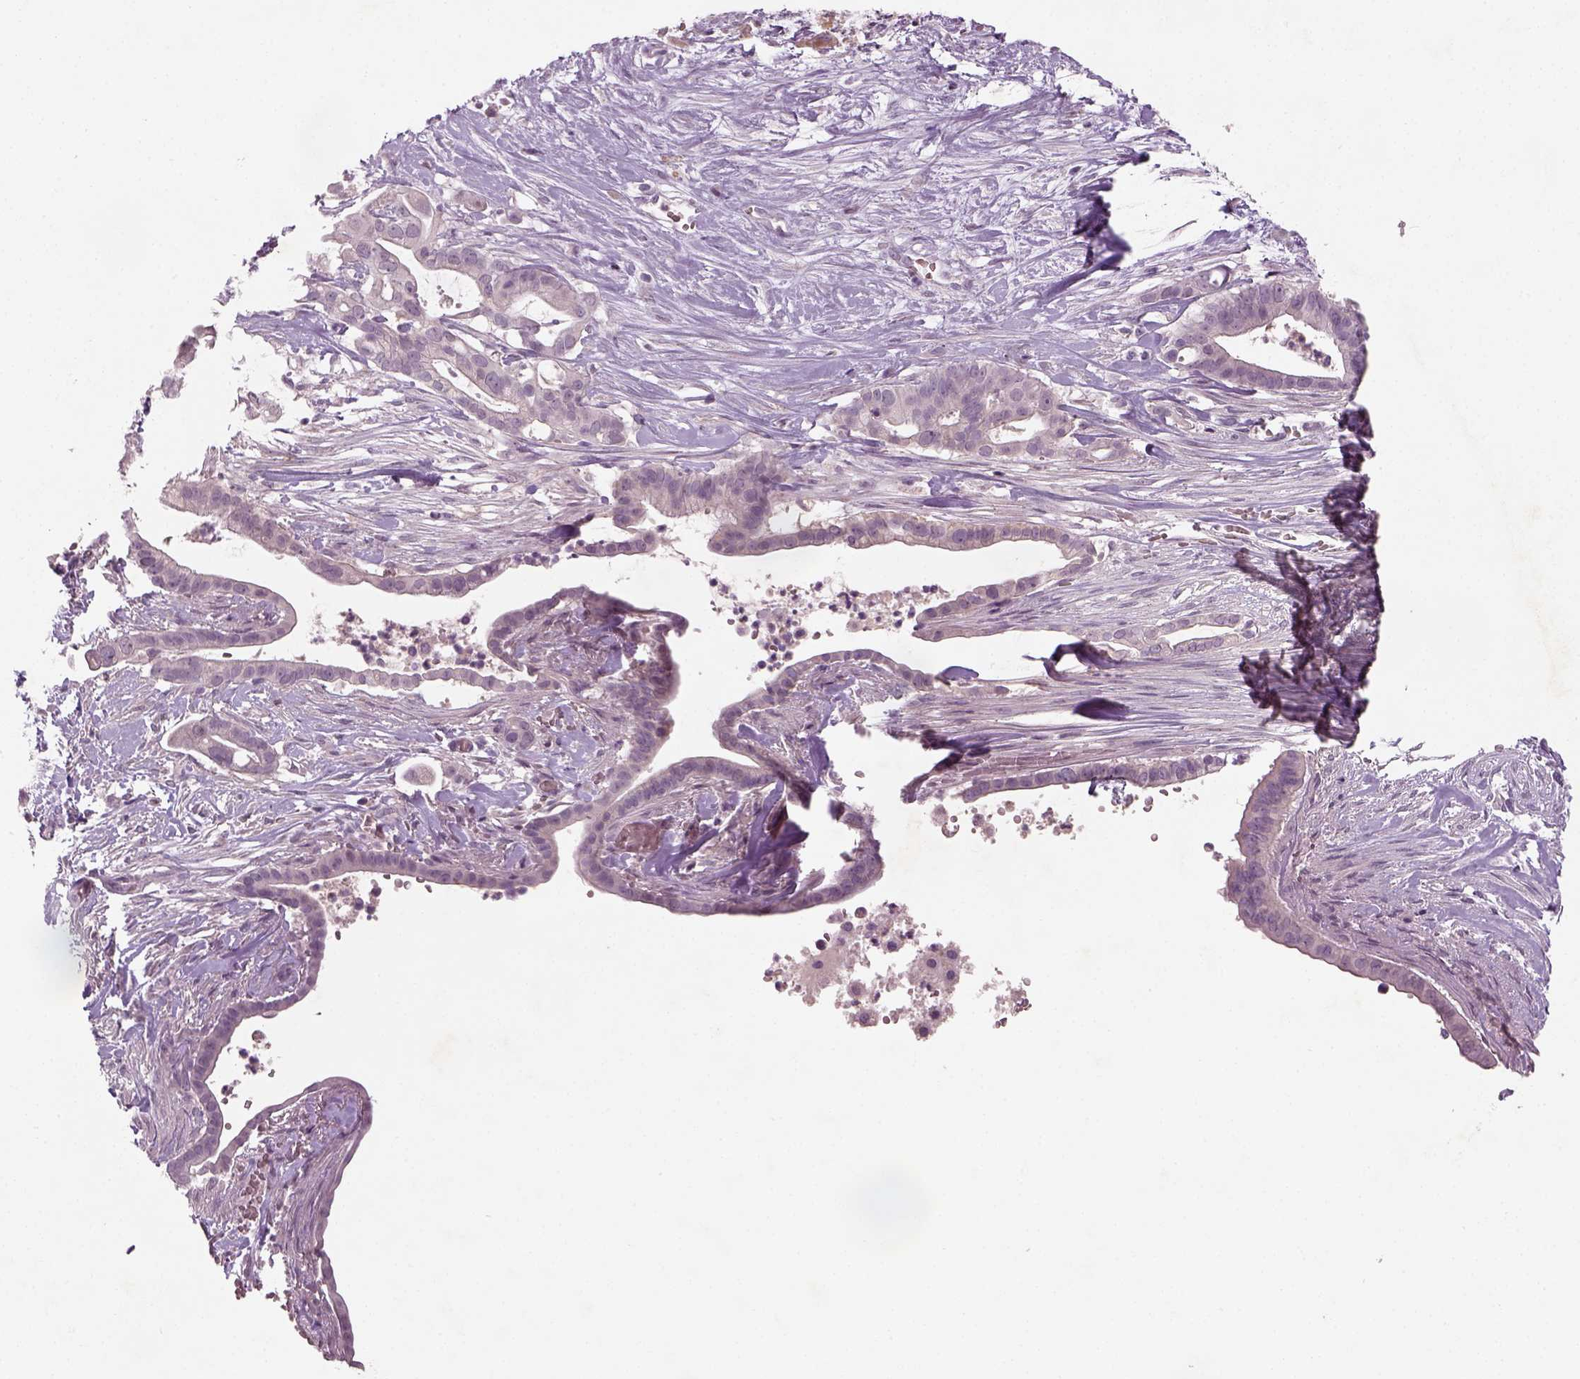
{"staining": {"intensity": "negative", "quantity": "none", "location": "none"}, "tissue": "pancreatic cancer", "cell_type": "Tumor cells", "image_type": "cancer", "snomed": [{"axis": "morphology", "description": "Adenocarcinoma, NOS"}, {"axis": "topography", "description": "Pancreas"}], "caption": "Pancreatic cancer (adenocarcinoma) was stained to show a protein in brown. There is no significant expression in tumor cells.", "gene": "GDNF", "patient": {"sex": "male", "age": 61}}